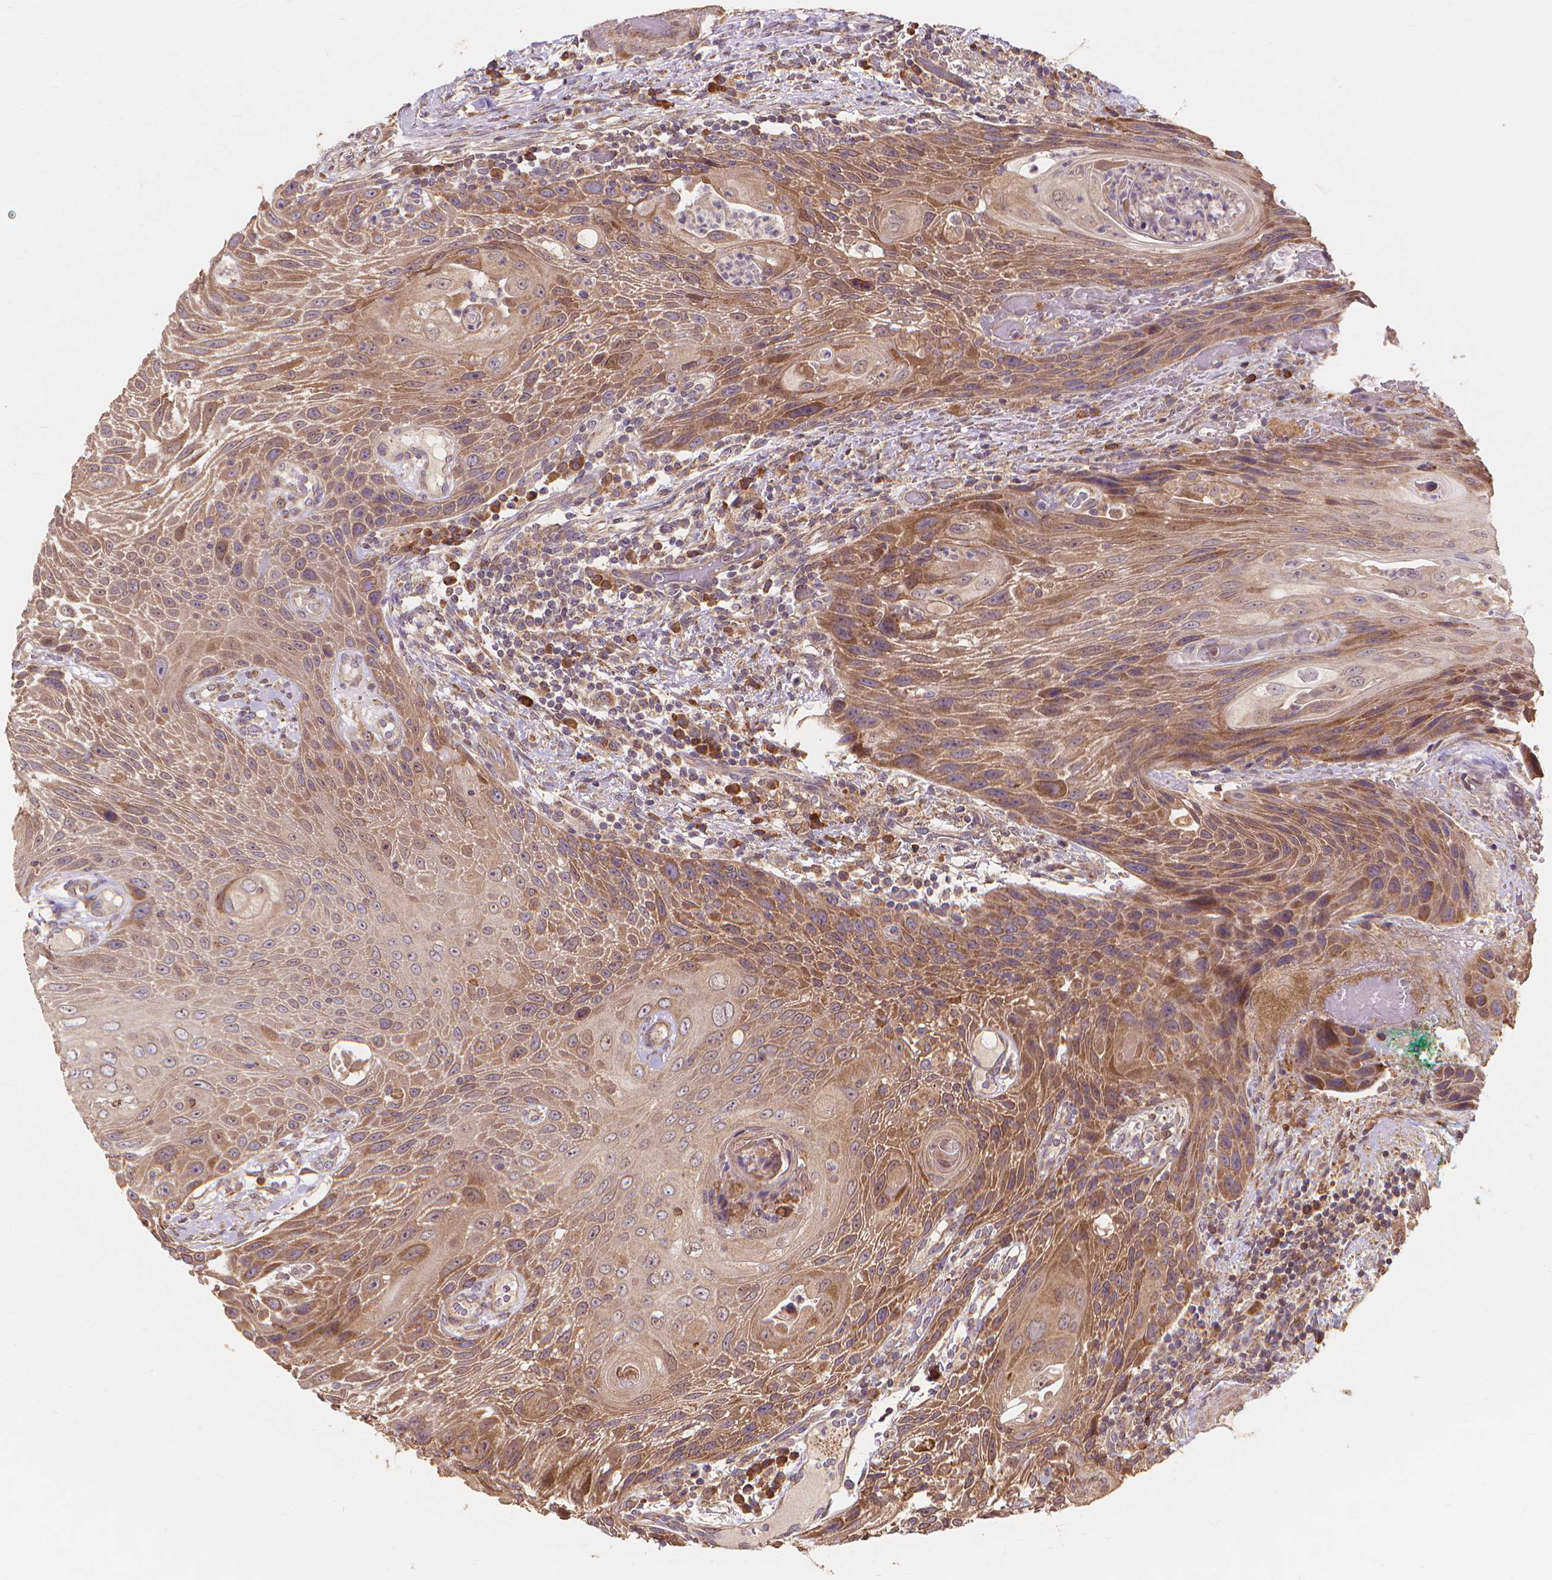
{"staining": {"intensity": "moderate", "quantity": ">75%", "location": "cytoplasmic/membranous"}, "tissue": "head and neck cancer", "cell_type": "Tumor cells", "image_type": "cancer", "snomed": [{"axis": "morphology", "description": "Squamous cell carcinoma, NOS"}, {"axis": "topography", "description": "Head-Neck"}], "caption": "An image of squamous cell carcinoma (head and neck) stained for a protein shows moderate cytoplasmic/membranous brown staining in tumor cells. Immunohistochemistry stains the protein in brown and the nuclei are stained blue.", "gene": "TAB2", "patient": {"sex": "male", "age": 69}}